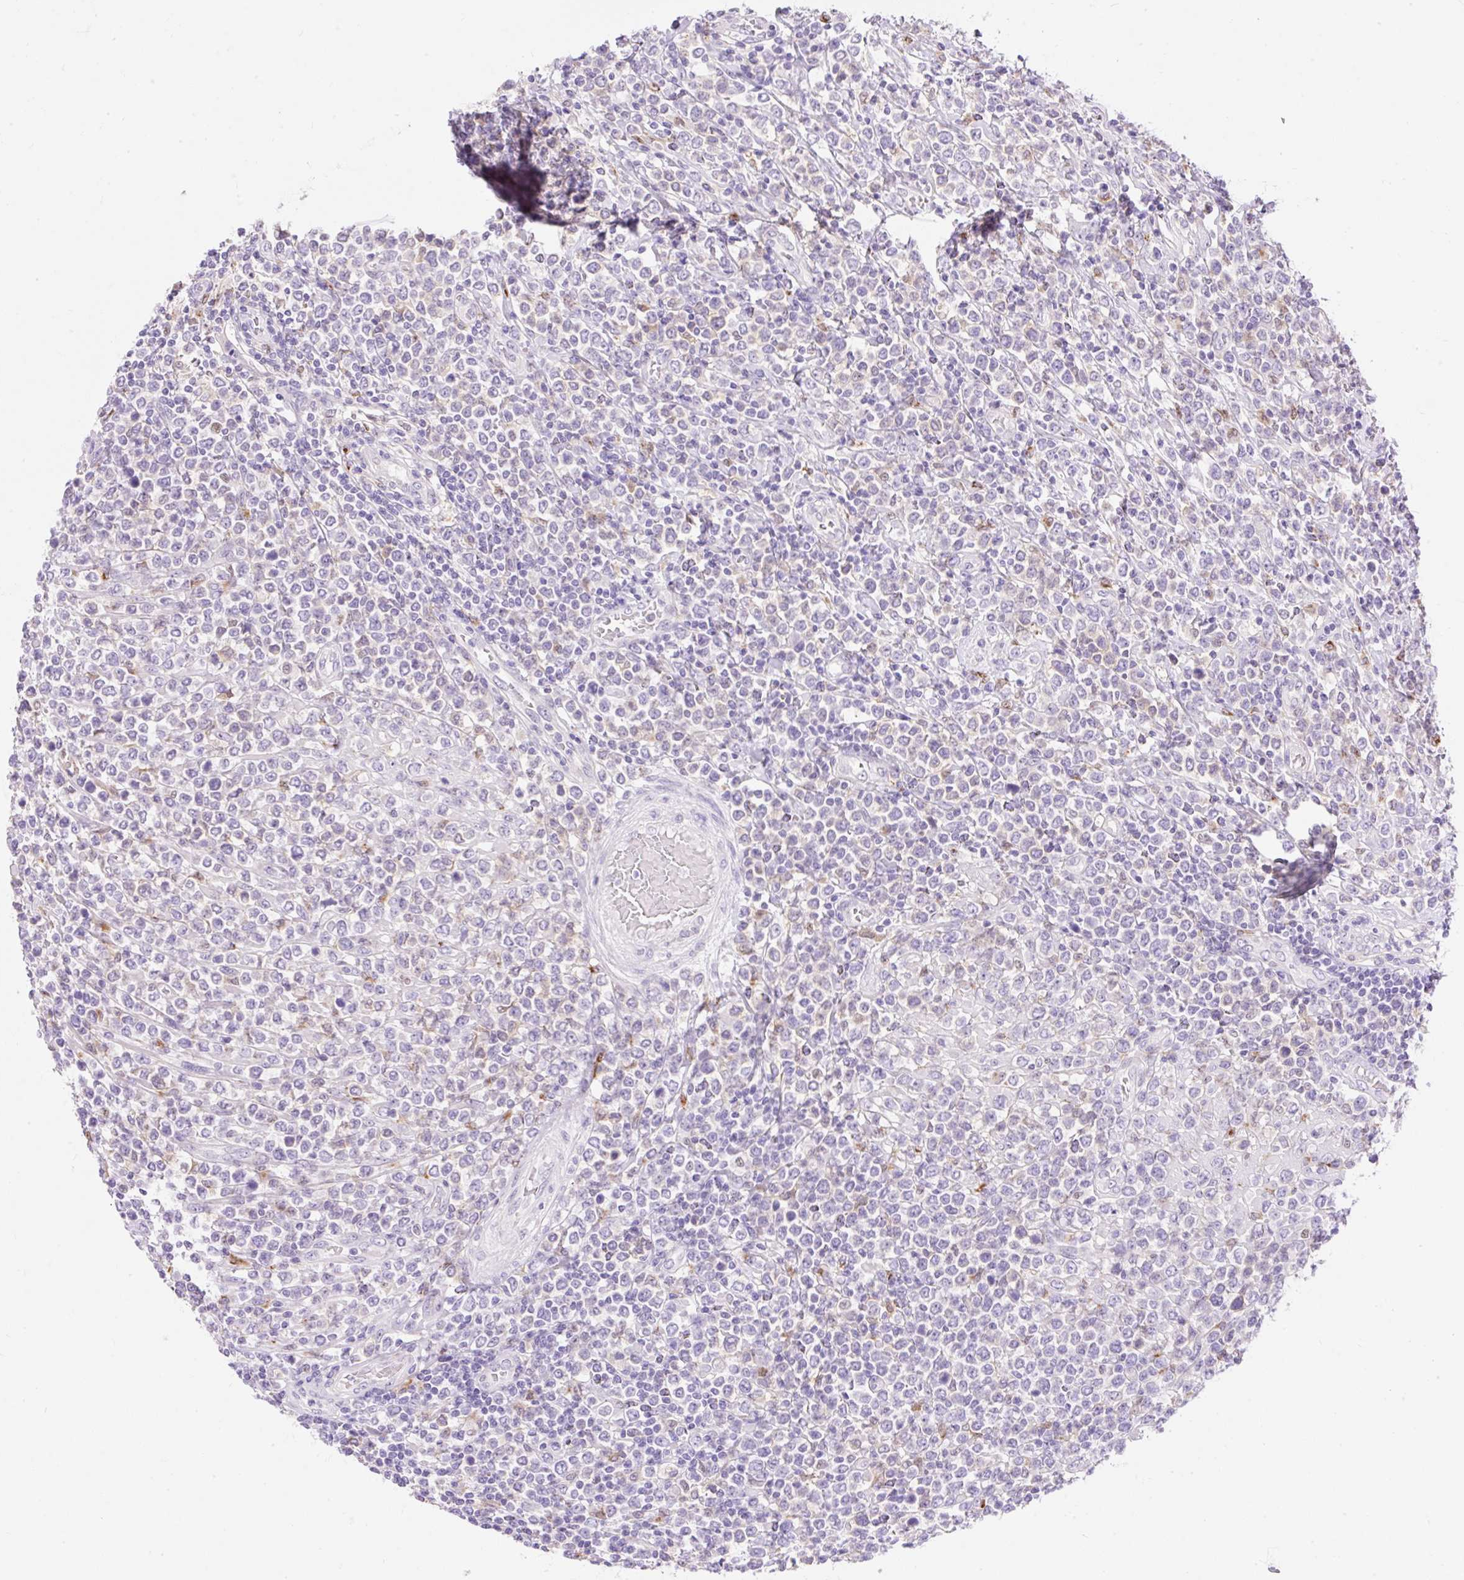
{"staining": {"intensity": "negative", "quantity": "none", "location": "none"}, "tissue": "lymphoma", "cell_type": "Tumor cells", "image_type": "cancer", "snomed": [{"axis": "morphology", "description": "Malignant lymphoma, non-Hodgkin's type, High grade"}, {"axis": "topography", "description": "Soft tissue"}], "caption": "Immunohistochemistry micrograph of neoplastic tissue: human lymphoma stained with DAB demonstrates no significant protein expression in tumor cells.", "gene": "TMEM150C", "patient": {"sex": "female", "age": 56}}